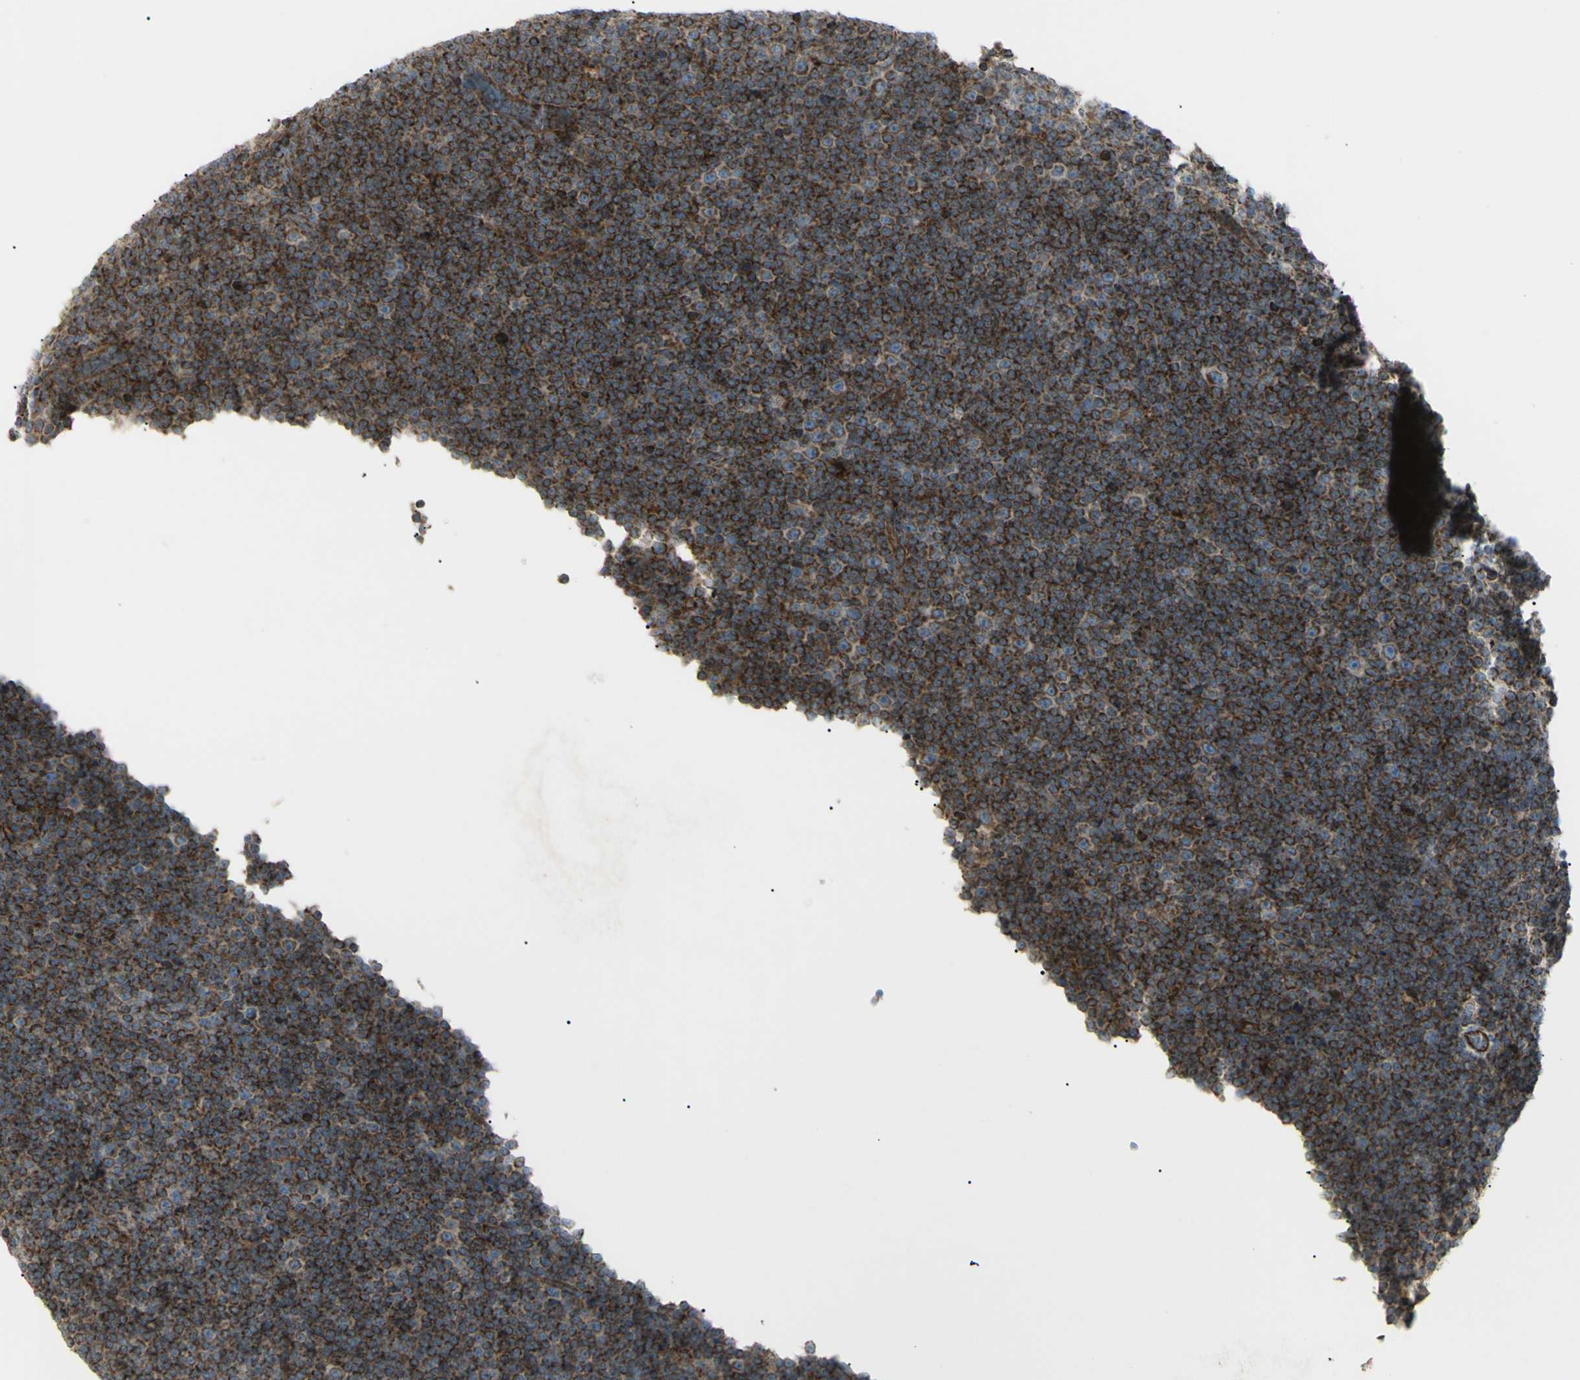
{"staining": {"intensity": "strong", "quantity": ">75%", "location": "cytoplasmic/membranous"}, "tissue": "lymphoma", "cell_type": "Tumor cells", "image_type": "cancer", "snomed": [{"axis": "morphology", "description": "Malignant lymphoma, non-Hodgkin's type, Low grade"}, {"axis": "topography", "description": "Lymph node"}], "caption": "The histopathology image exhibits staining of low-grade malignant lymphoma, non-Hodgkin's type, revealing strong cytoplasmic/membranous protein positivity (brown color) within tumor cells. (IHC, brightfield microscopy, high magnification).", "gene": "CYB5R1", "patient": {"sex": "female", "age": 67}}